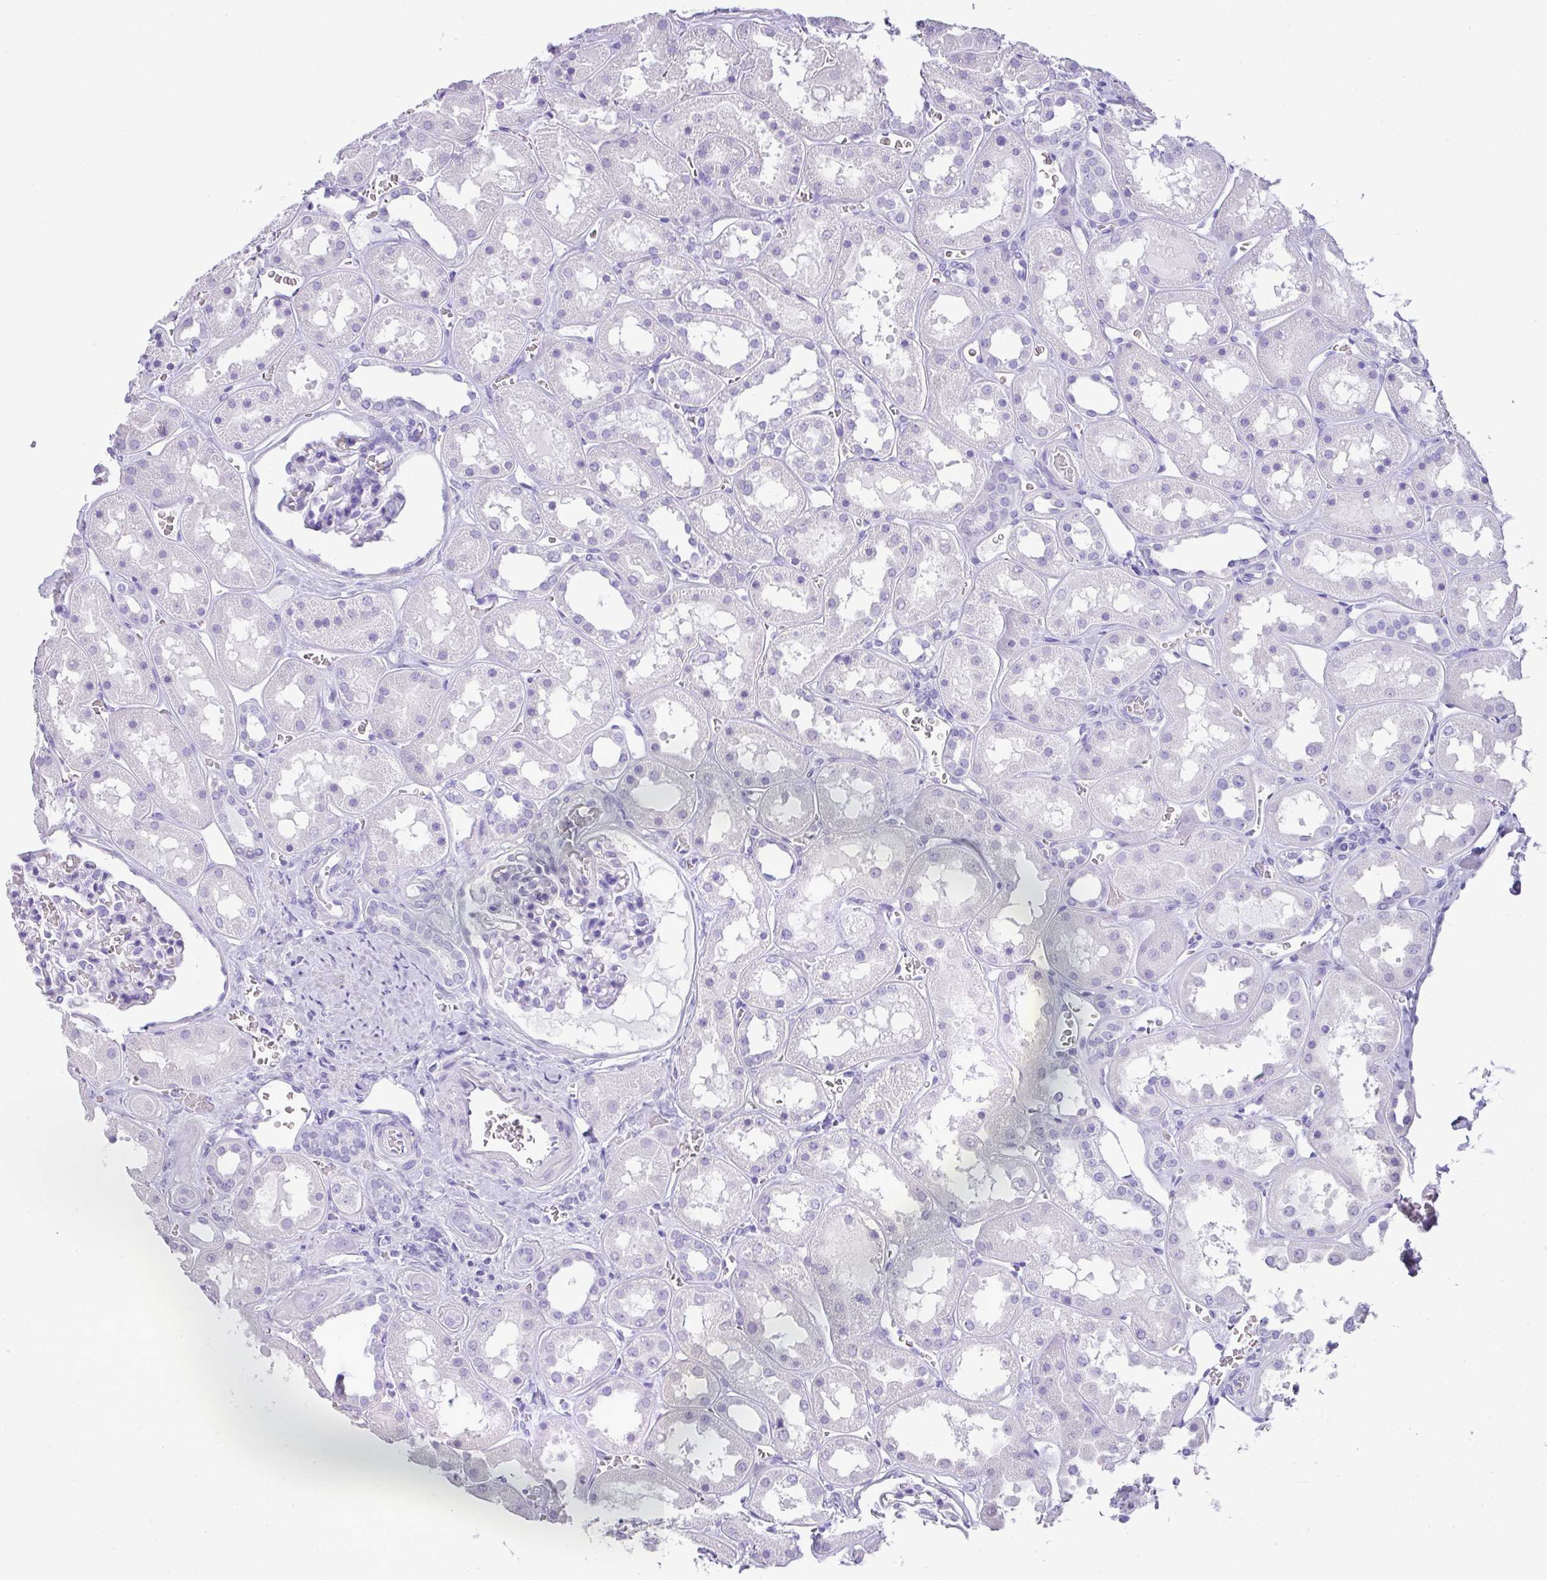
{"staining": {"intensity": "negative", "quantity": "none", "location": "none"}, "tissue": "kidney", "cell_type": "Cells in glomeruli", "image_type": "normal", "snomed": [{"axis": "morphology", "description": "Normal tissue, NOS"}, {"axis": "topography", "description": "Kidney"}], "caption": "This is an immunohistochemistry (IHC) image of benign kidney. There is no staining in cells in glomeruli.", "gene": "TNP1", "patient": {"sex": "female", "age": 41}}